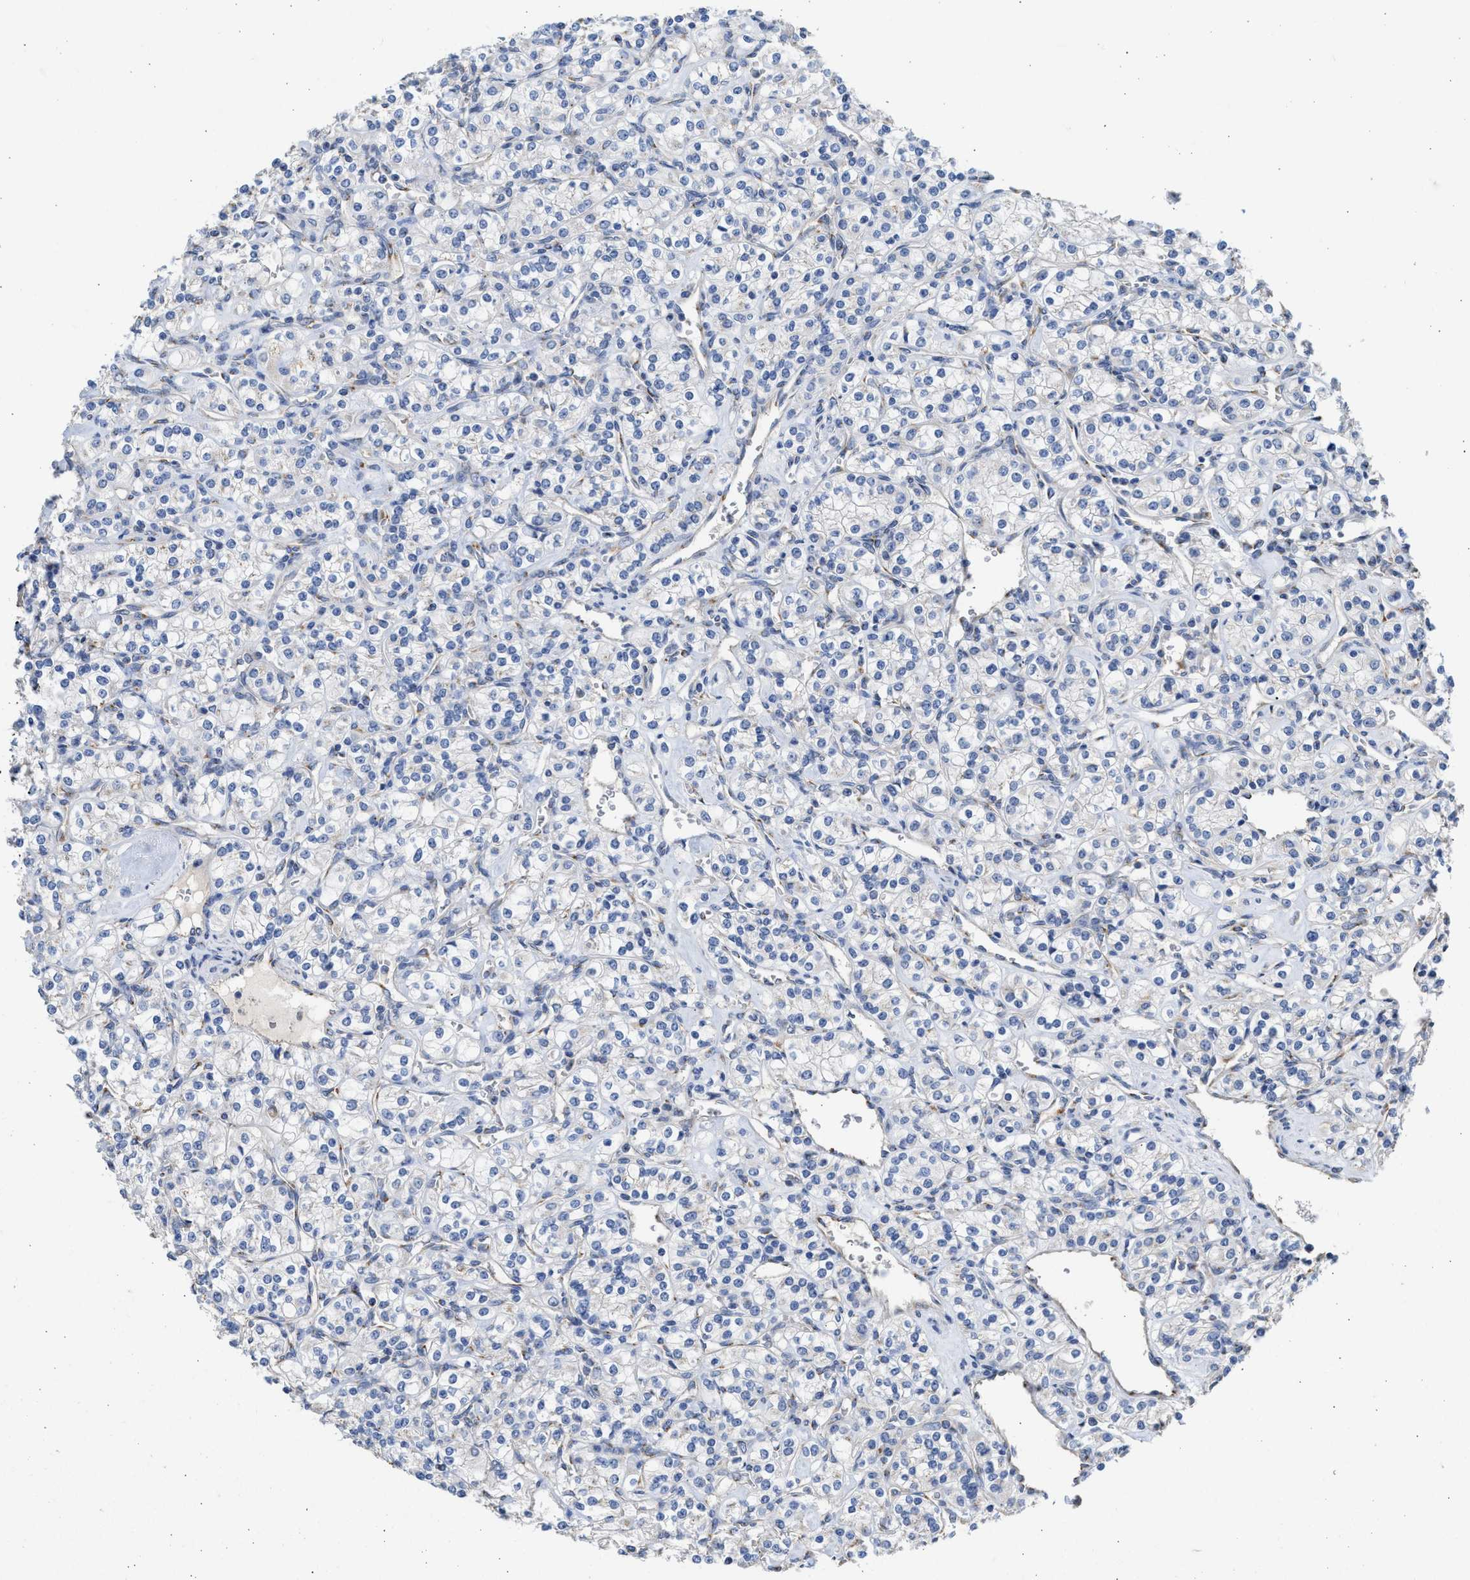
{"staining": {"intensity": "negative", "quantity": "none", "location": "none"}, "tissue": "renal cancer", "cell_type": "Tumor cells", "image_type": "cancer", "snomed": [{"axis": "morphology", "description": "Adenocarcinoma, NOS"}, {"axis": "topography", "description": "Kidney"}], "caption": "There is no significant expression in tumor cells of renal cancer.", "gene": "IPO8", "patient": {"sex": "male", "age": 77}}